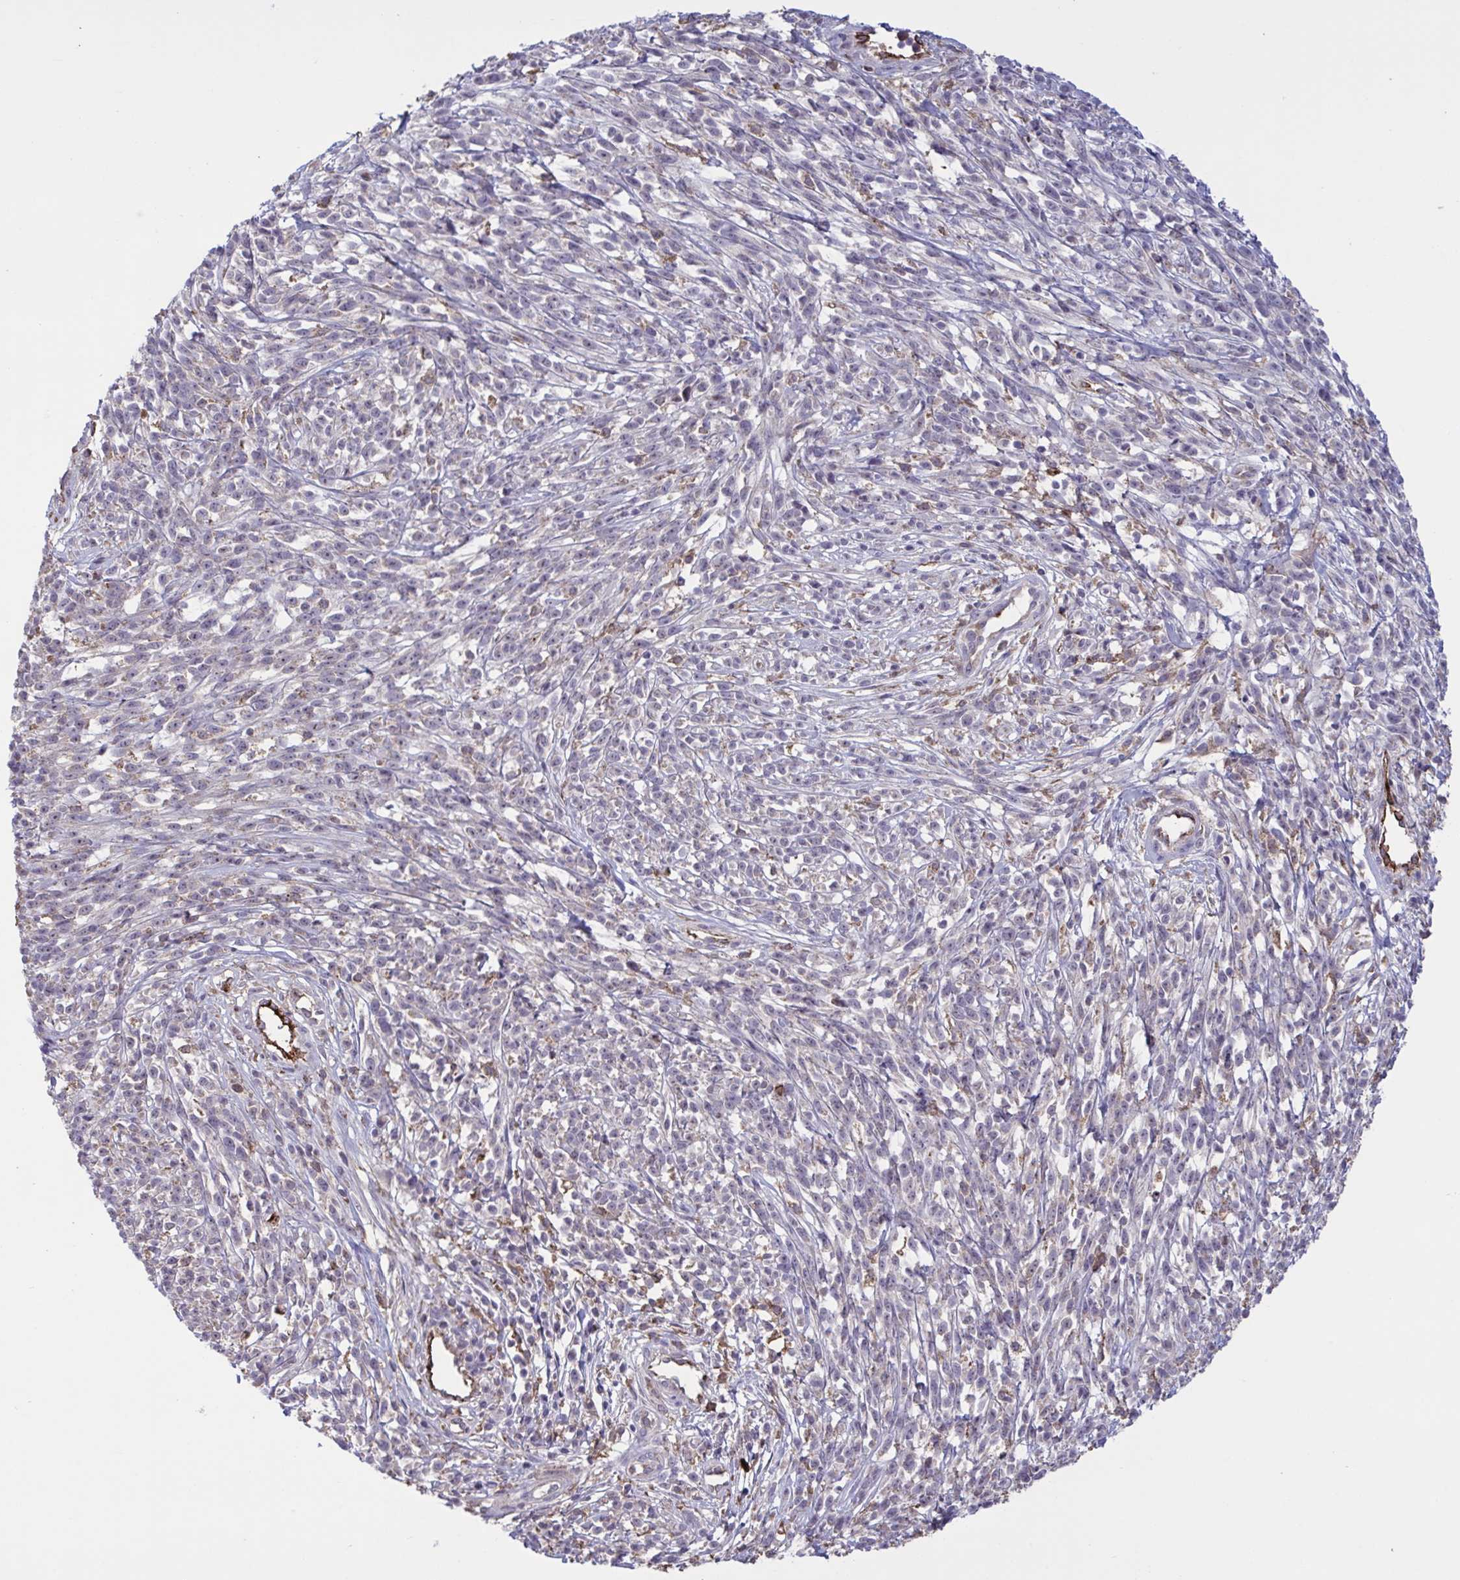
{"staining": {"intensity": "weak", "quantity": "25%-75%", "location": "nuclear"}, "tissue": "melanoma", "cell_type": "Tumor cells", "image_type": "cancer", "snomed": [{"axis": "morphology", "description": "Malignant melanoma, NOS"}, {"axis": "topography", "description": "Skin"}, {"axis": "topography", "description": "Skin of trunk"}], "caption": "Human malignant melanoma stained with a brown dye exhibits weak nuclear positive expression in about 25%-75% of tumor cells.", "gene": "CD101", "patient": {"sex": "male", "age": 74}}